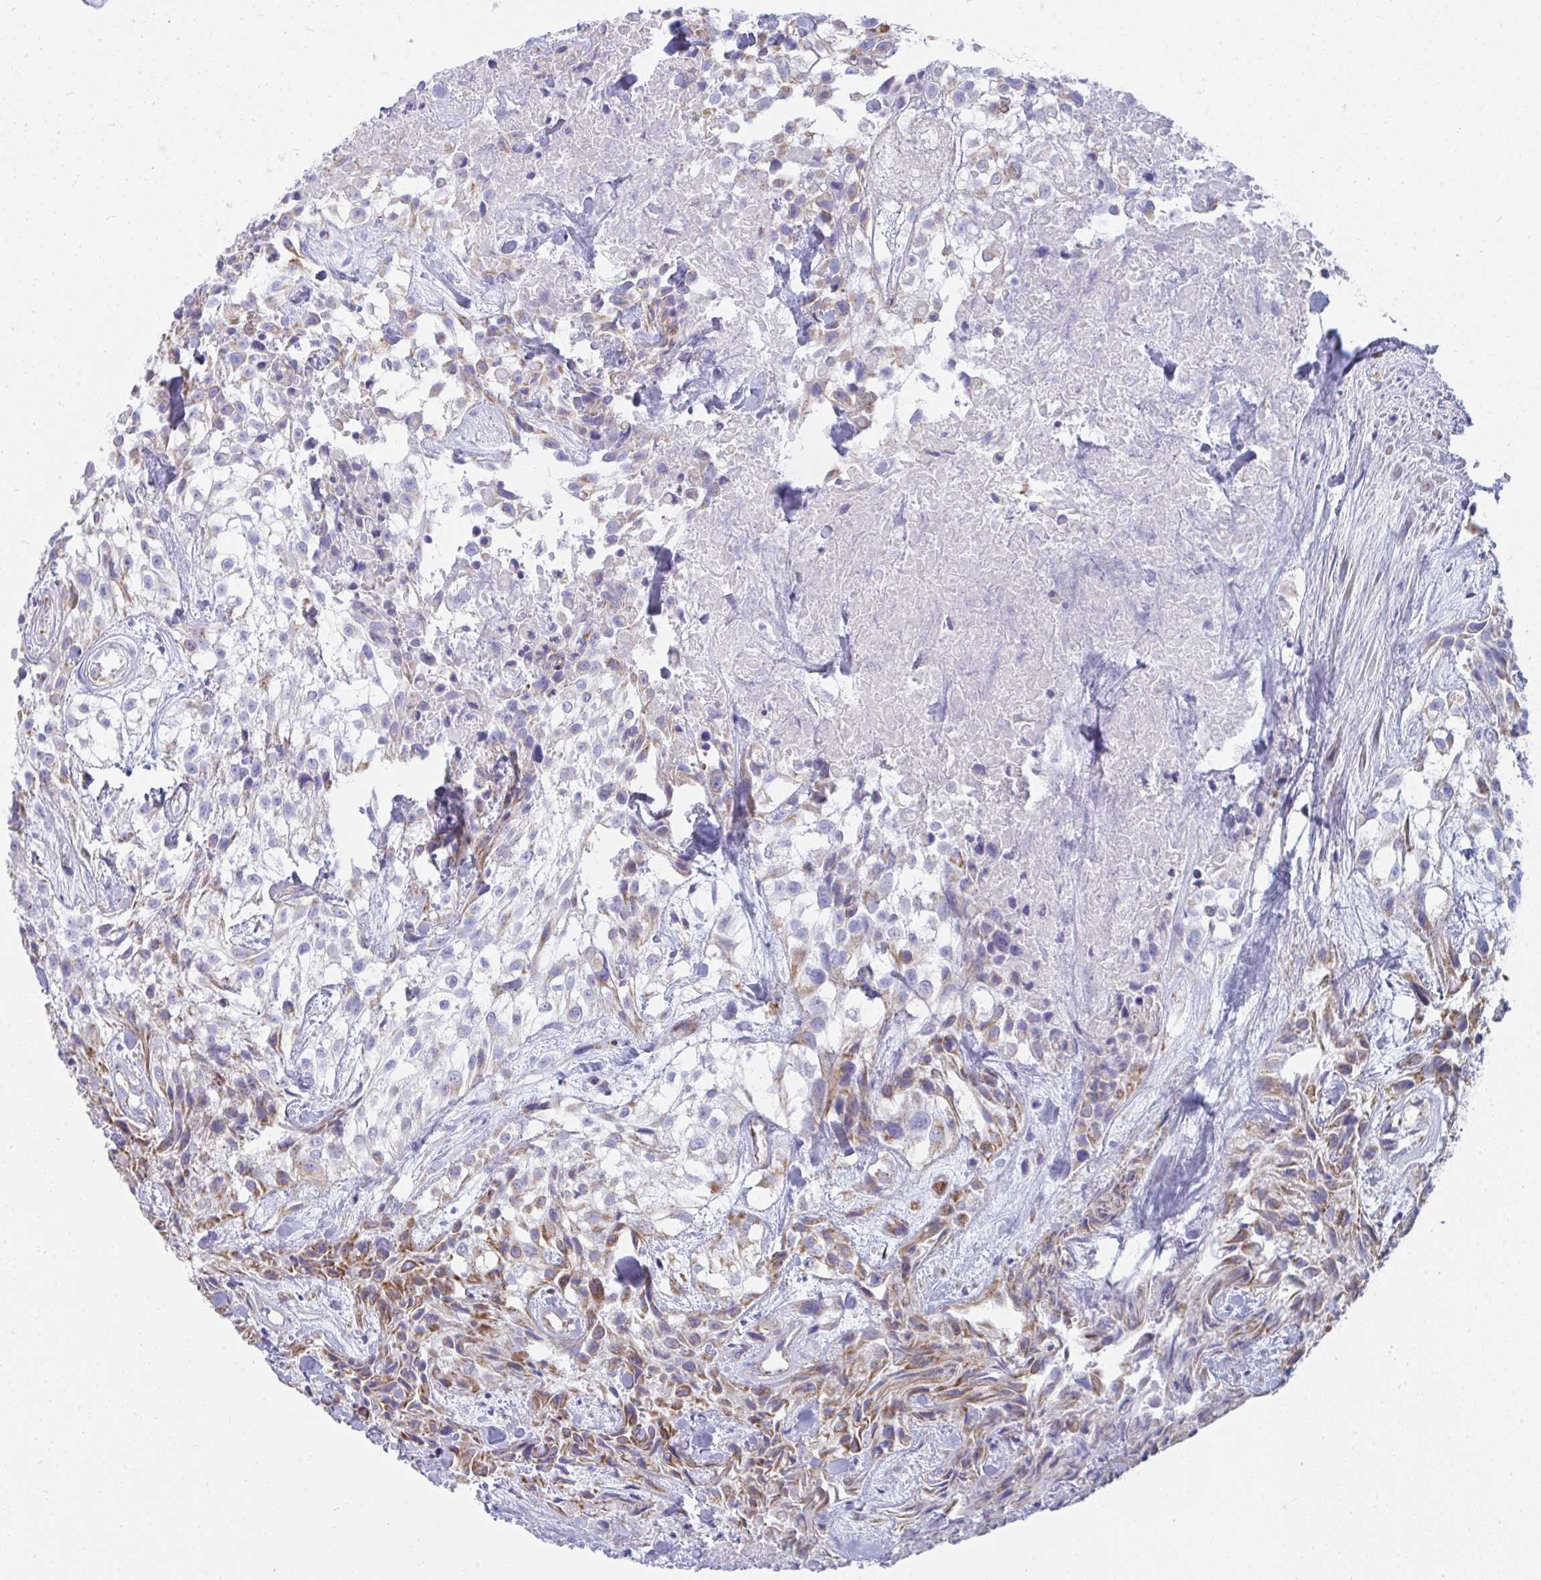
{"staining": {"intensity": "moderate", "quantity": "<25%", "location": "cytoplasmic/membranous"}, "tissue": "urothelial cancer", "cell_type": "Tumor cells", "image_type": "cancer", "snomed": [{"axis": "morphology", "description": "Urothelial carcinoma, High grade"}, {"axis": "topography", "description": "Urinary bladder"}], "caption": "Urothelial cancer was stained to show a protein in brown. There is low levels of moderate cytoplasmic/membranous expression in about <25% of tumor cells.", "gene": "AIFM1", "patient": {"sex": "male", "age": 56}}